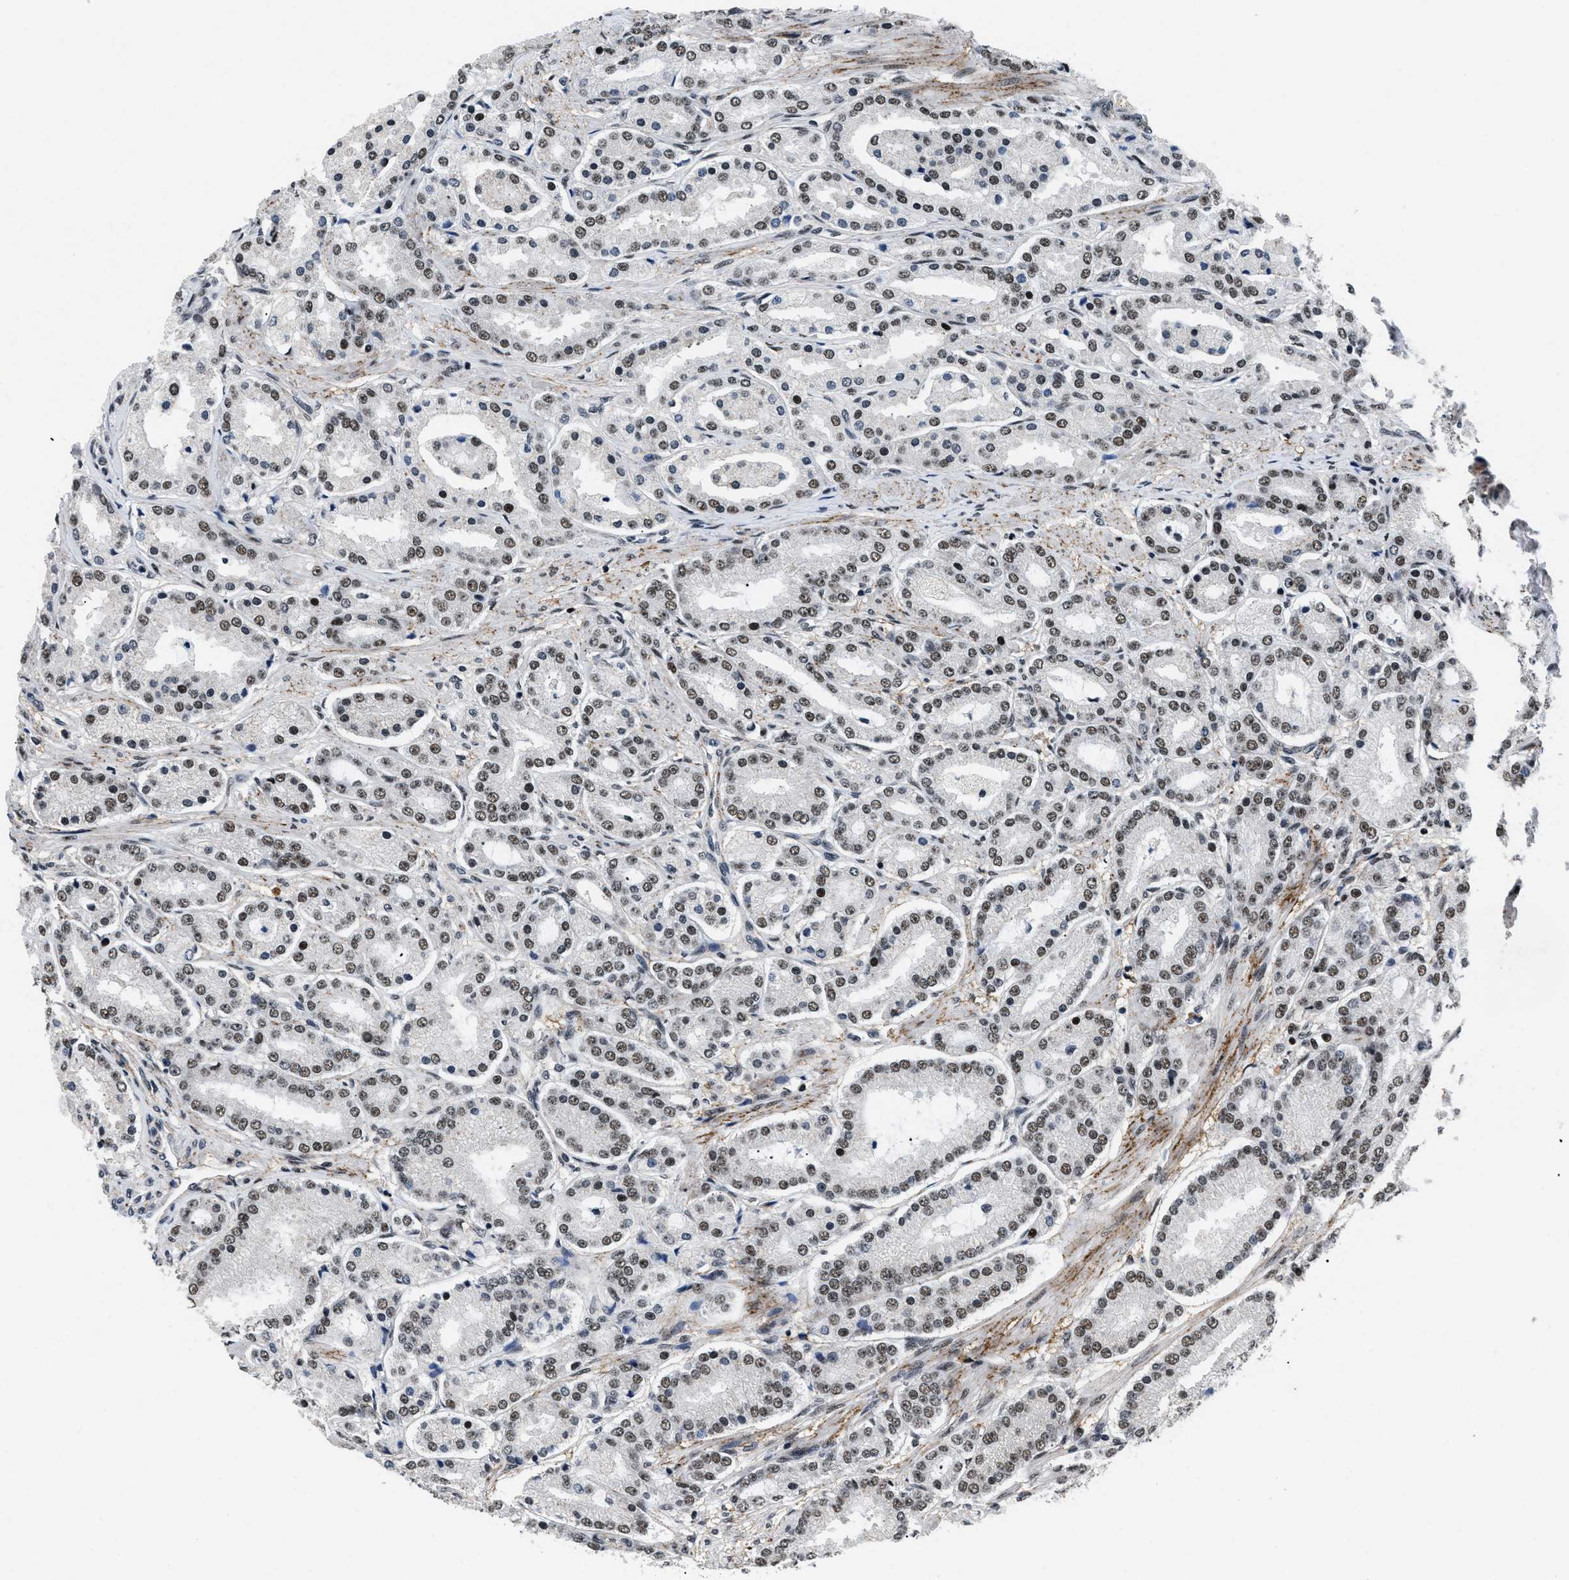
{"staining": {"intensity": "strong", "quantity": ">75%", "location": "nuclear"}, "tissue": "prostate cancer", "cell_type": "Tumor cells", "image_type": "cancer", "snomed": [{"axis": "morphology", "description": "Adenocarcinoma, Low grade"}, {"axis": "topography", "description": "Prostate"}], "caption": "Approximately >75% of tumor cells in prostate low-grade adenocarcinoma display strong nuclear protein expression as visualized by brown immunohistochemical staining.", "gene": "SMARCB1", "patient": {"sex": "male", "age": 63}}